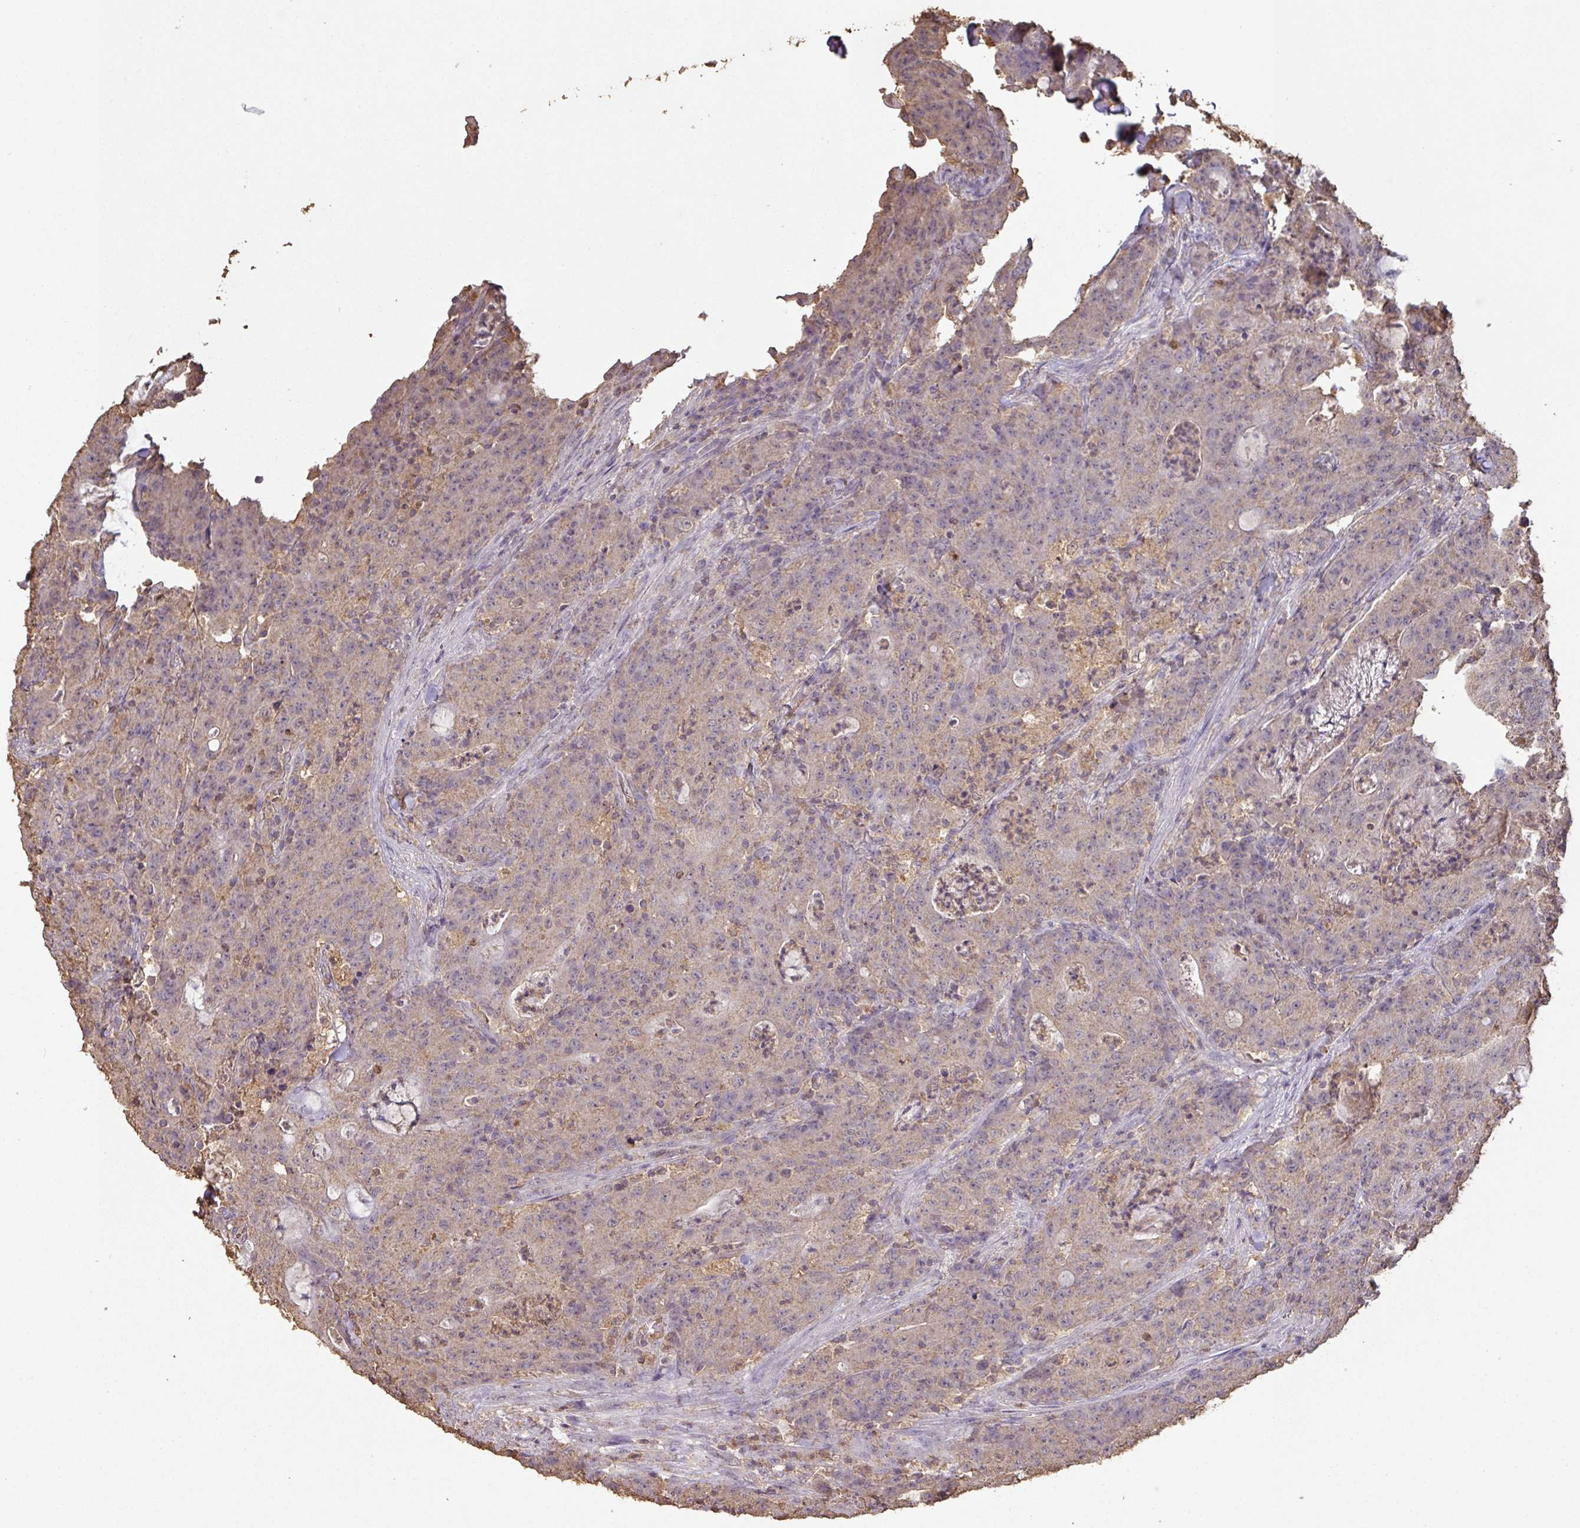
{"staining": {"intensity": "weak", "quantity": "25%-75%", "location": "cytoplasmic/membranous"}, "tissue": "colorectal cancer", "cell_type": "Tumor cells", "image_type": "cancer", "snomed": [{"axis": "morphology", "description": "Adenocarcinoma, NOS"}, {"axis": "topography", "description": "Colon"}], "caption": "Protein expression by immunohistochemistry reveals weak cytoplasmic/membranous staining in approximately 25%-75% of tumor cells in colorectal cancer.", "gene": "ATAT1", "patient": {"sex": "male", "age": 83}}